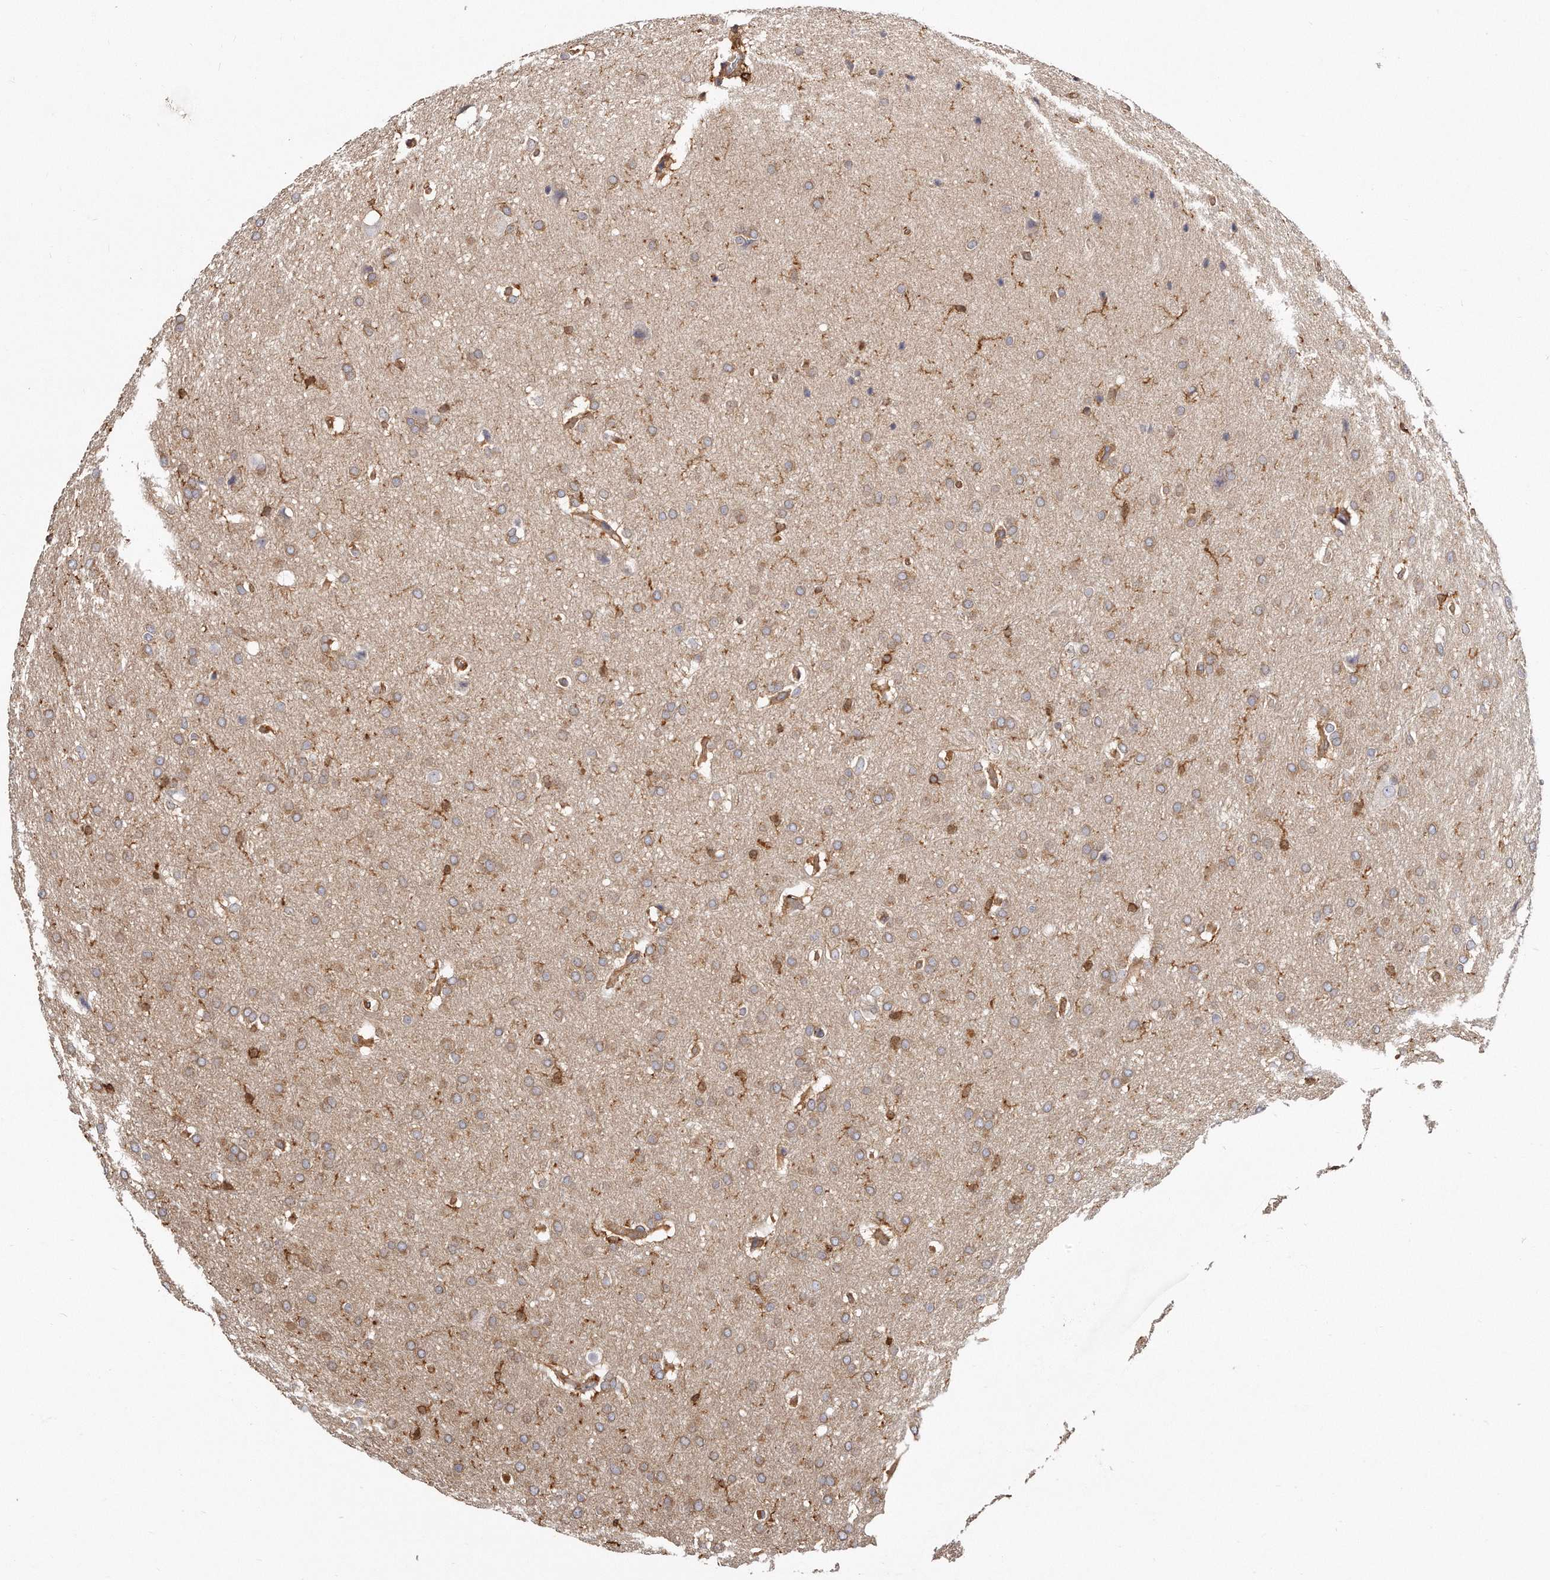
{"staining": {"intensity": "negative", "quantity": "none", "location": "none"}, "tissue": "glioma", "cell_type": "Tumor cells", "image_type": "cancer", "snomed": [{"axis": "morphology", "description": "Glioma, malignant, Low grade"}, {"axis": "topography", "description": "Brain"}], "caption": "Immunohistochemistry (IHC) image of neoplastic tissue: glioma stained with DAB (3,3'-diaminobenzidine) exhibits no significant protein expression in tumor cells. (DAB (3,3'-diaminobenzidine) IHC with hematoxylin counter stain).", "gene": "CAP1", "patient": {"sex": "female", "age": 37}}